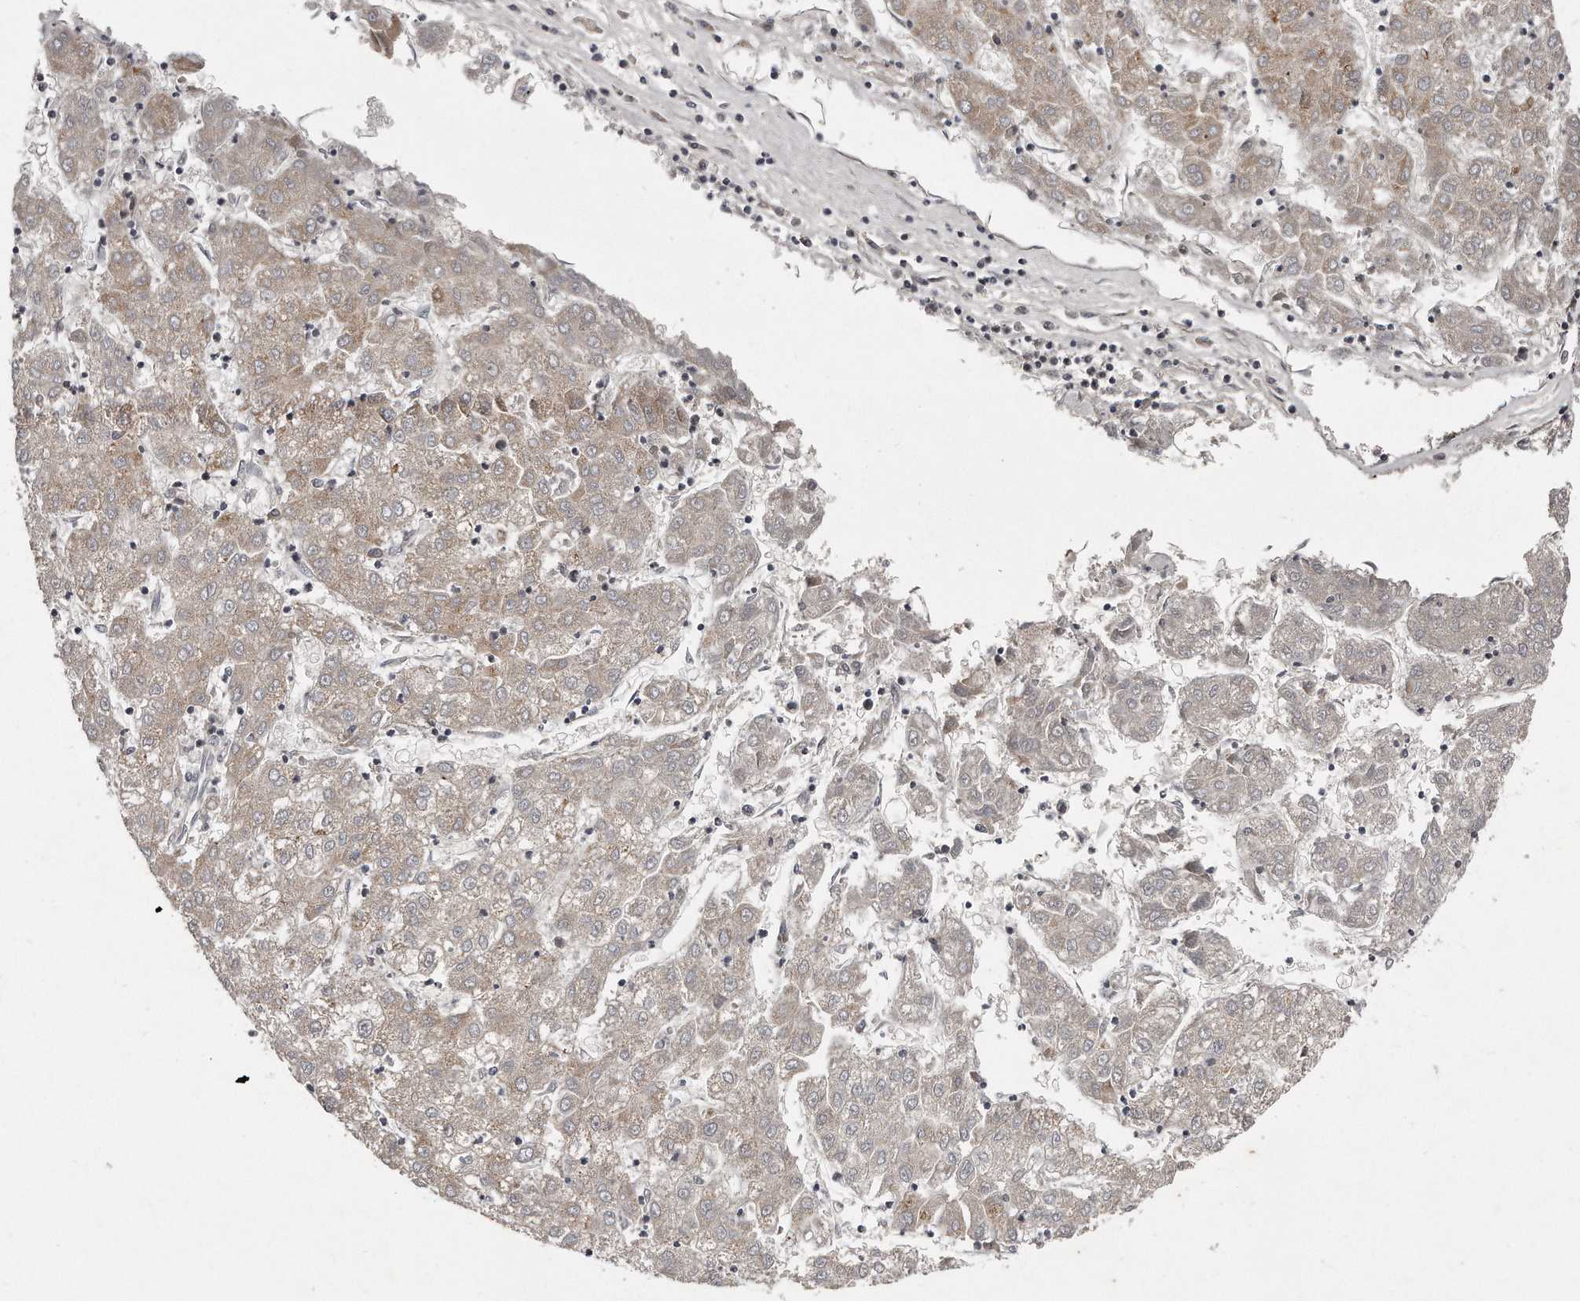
{"staining": {"intensity": "weak", "quantity": "25%-75%", "location": "cytoplasmic/membranous"}, "tissue": "liver cancer", "cell_type": "Tumor cells", "image_type": "cancer", "snomed": [{"axis": "morphology", "description": "Carcinoma, Hepatocellular, NOS"}, {"axis": "topography", "description": "Liver"}], "caption": "Immunohistochemistry image of human liver cancer stained for a protein (brown), which displays low levels of weak cytoplasmic/membranous expression in approximately 25%-75% of tumor cells.", "gene": "TECR", "patient": {"sex": "male", "age": 72}}